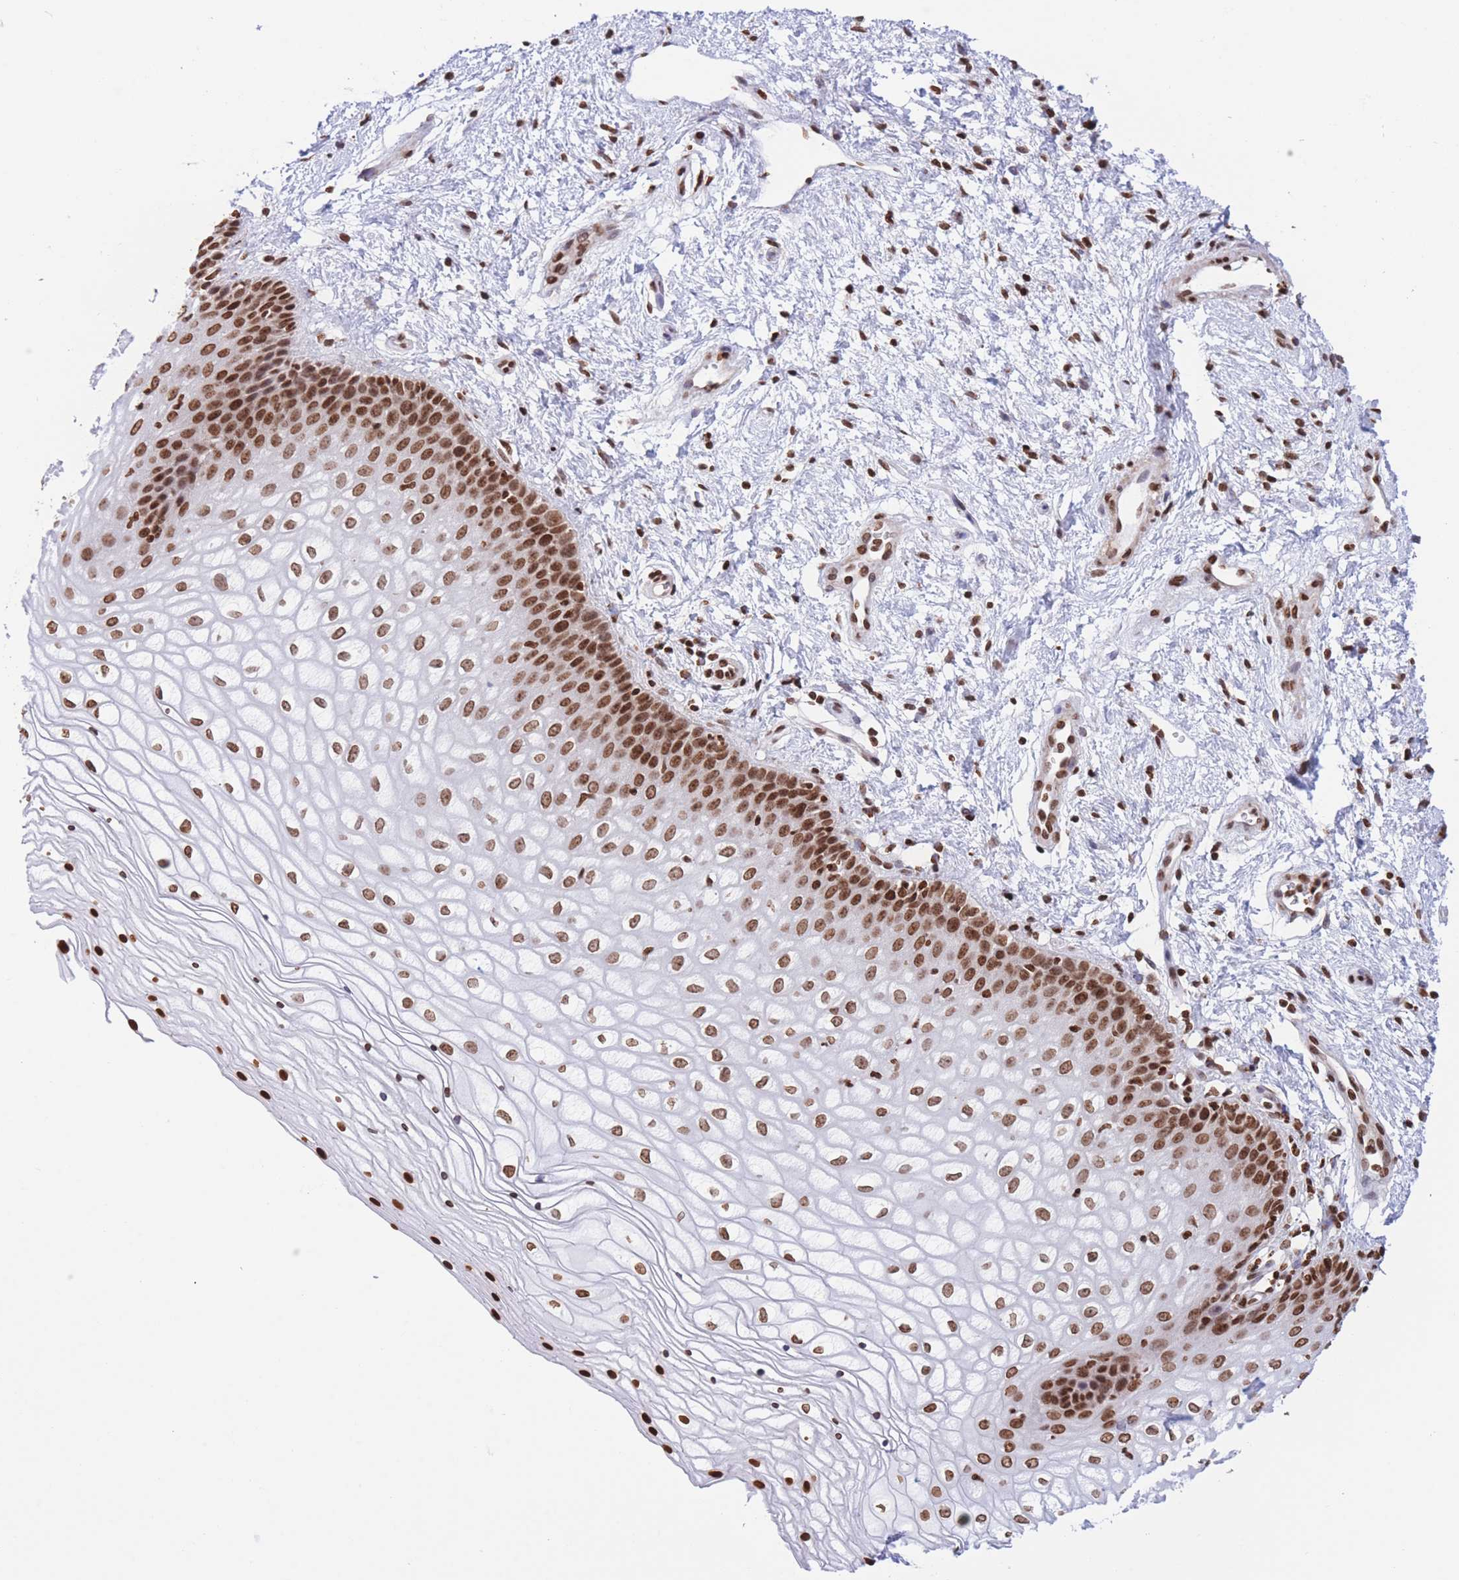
{"staining": {"intensity": "strong", "quantity": ">75%", "location": "nuclear"}, "tissue": "vagina", "cell_type": "Squamous epithelial cells", "image_type": "normal", "snomed": [{"axis": "morphology", "description": "Normal tissue, NOS"}, {"axis": "topography", "description": "Vagina"}], "caption": "High-magnification brightfield microscopy of benign vagina stained with DAB (brown) and counterstained with hematoxylin (blue). squamous epithelial cells exhibit strong nuclear staining is seen in about>75% of cells.", "gene": "H2BC10", "patient": {"sex": "female", "age": 34}}